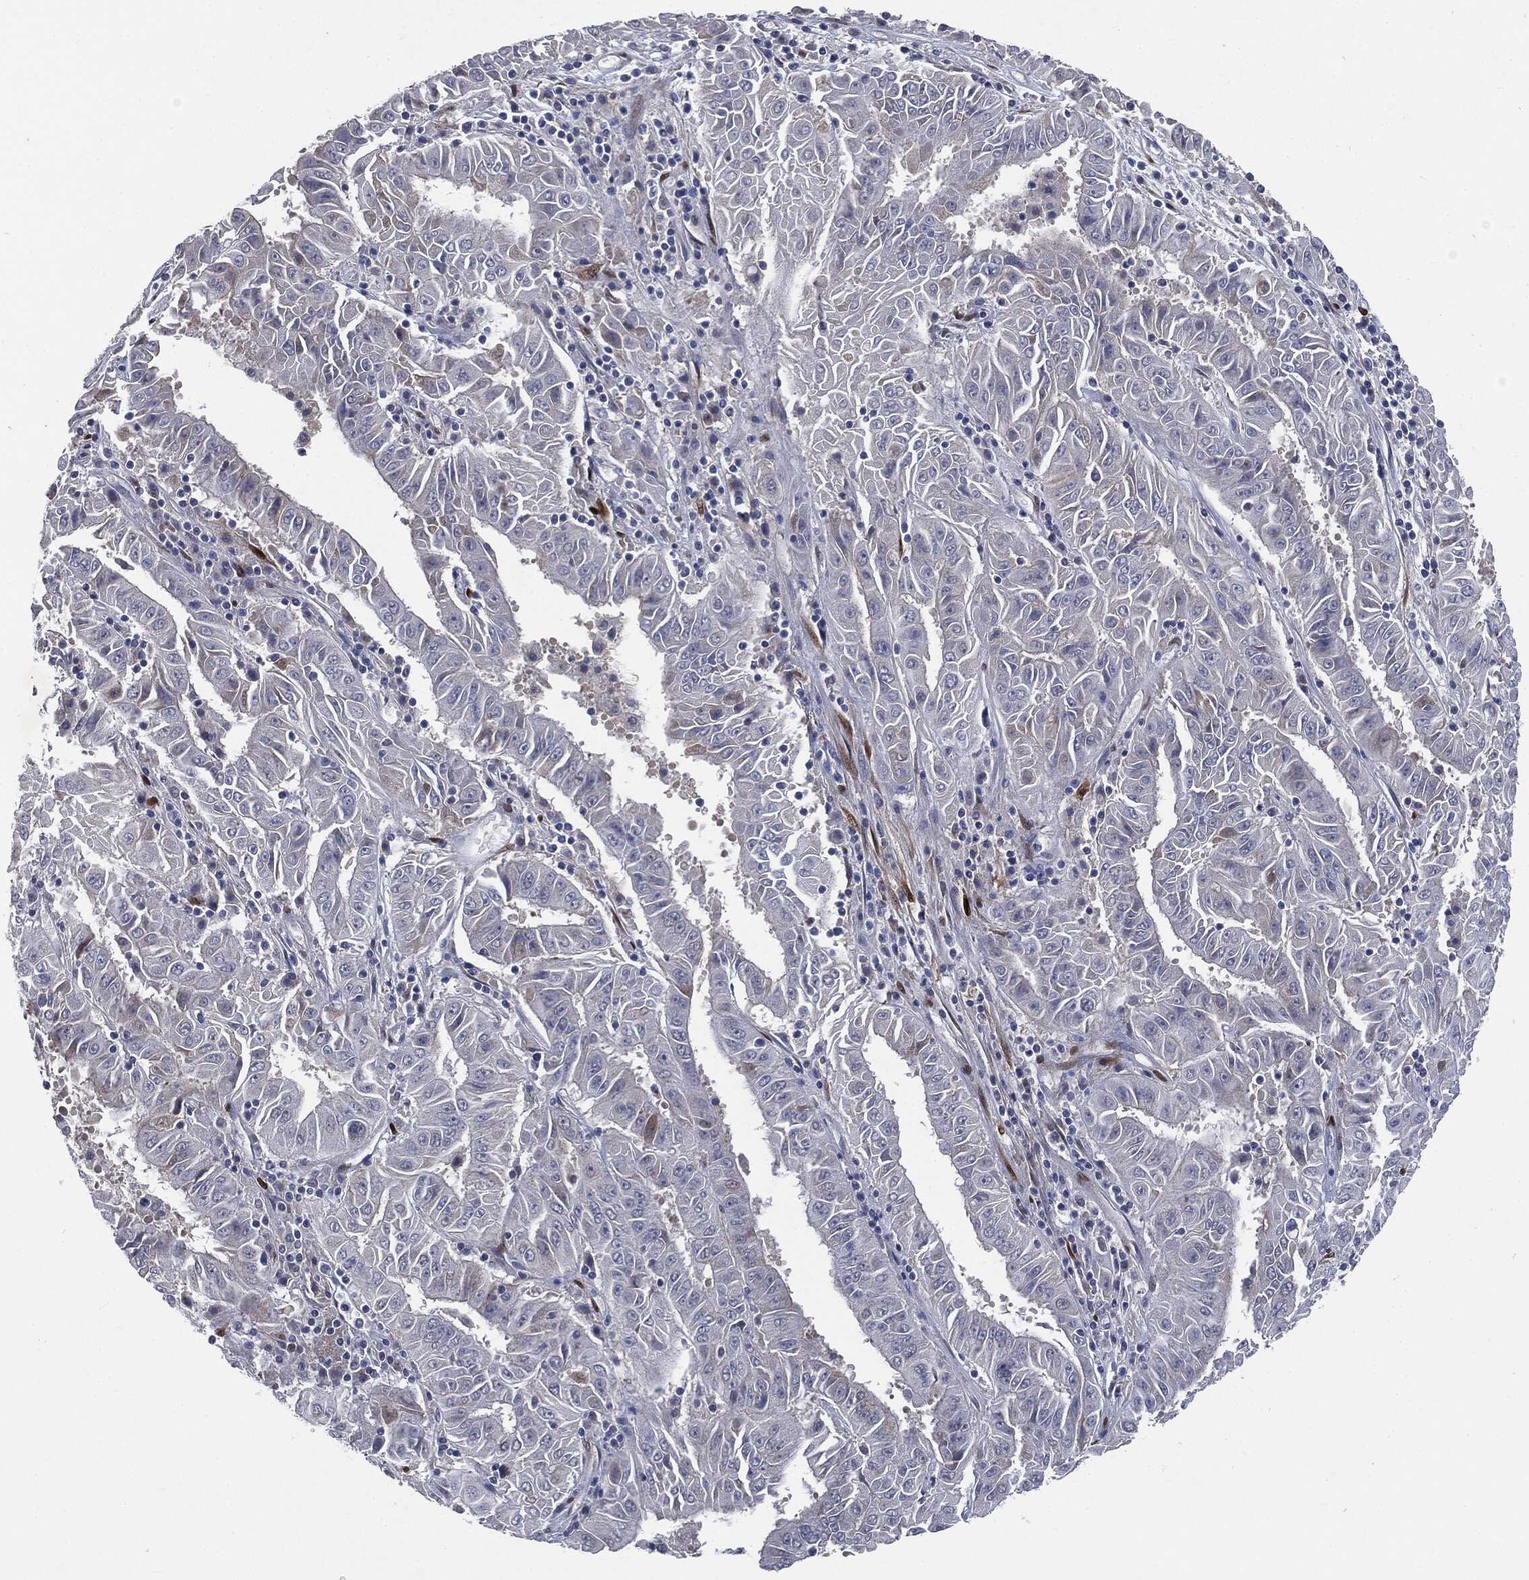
{"staining": {"intensity": "weak", "quantity": "<25%", "location": "cytoplasmic/membranous"}, "tissue": "pancreatic cancer", "cell_type": "Tumor cells", "image_type": "cancer", "snomed": [{"axis": "morphology", "description": "Adenocarcinoma, NOS"}, {"axis": "topography", "description": "Pancreas"}], "caption": "Tumor cells are negative for brown protein staining in pancreatic cancer (adenocarcinoma). (DAB (3,3'-diaminobenzidine) immunohistochemistry (IHC), high magnification).", "gene": "CASD1", "patient": {"sex": "male", "age": 63}}